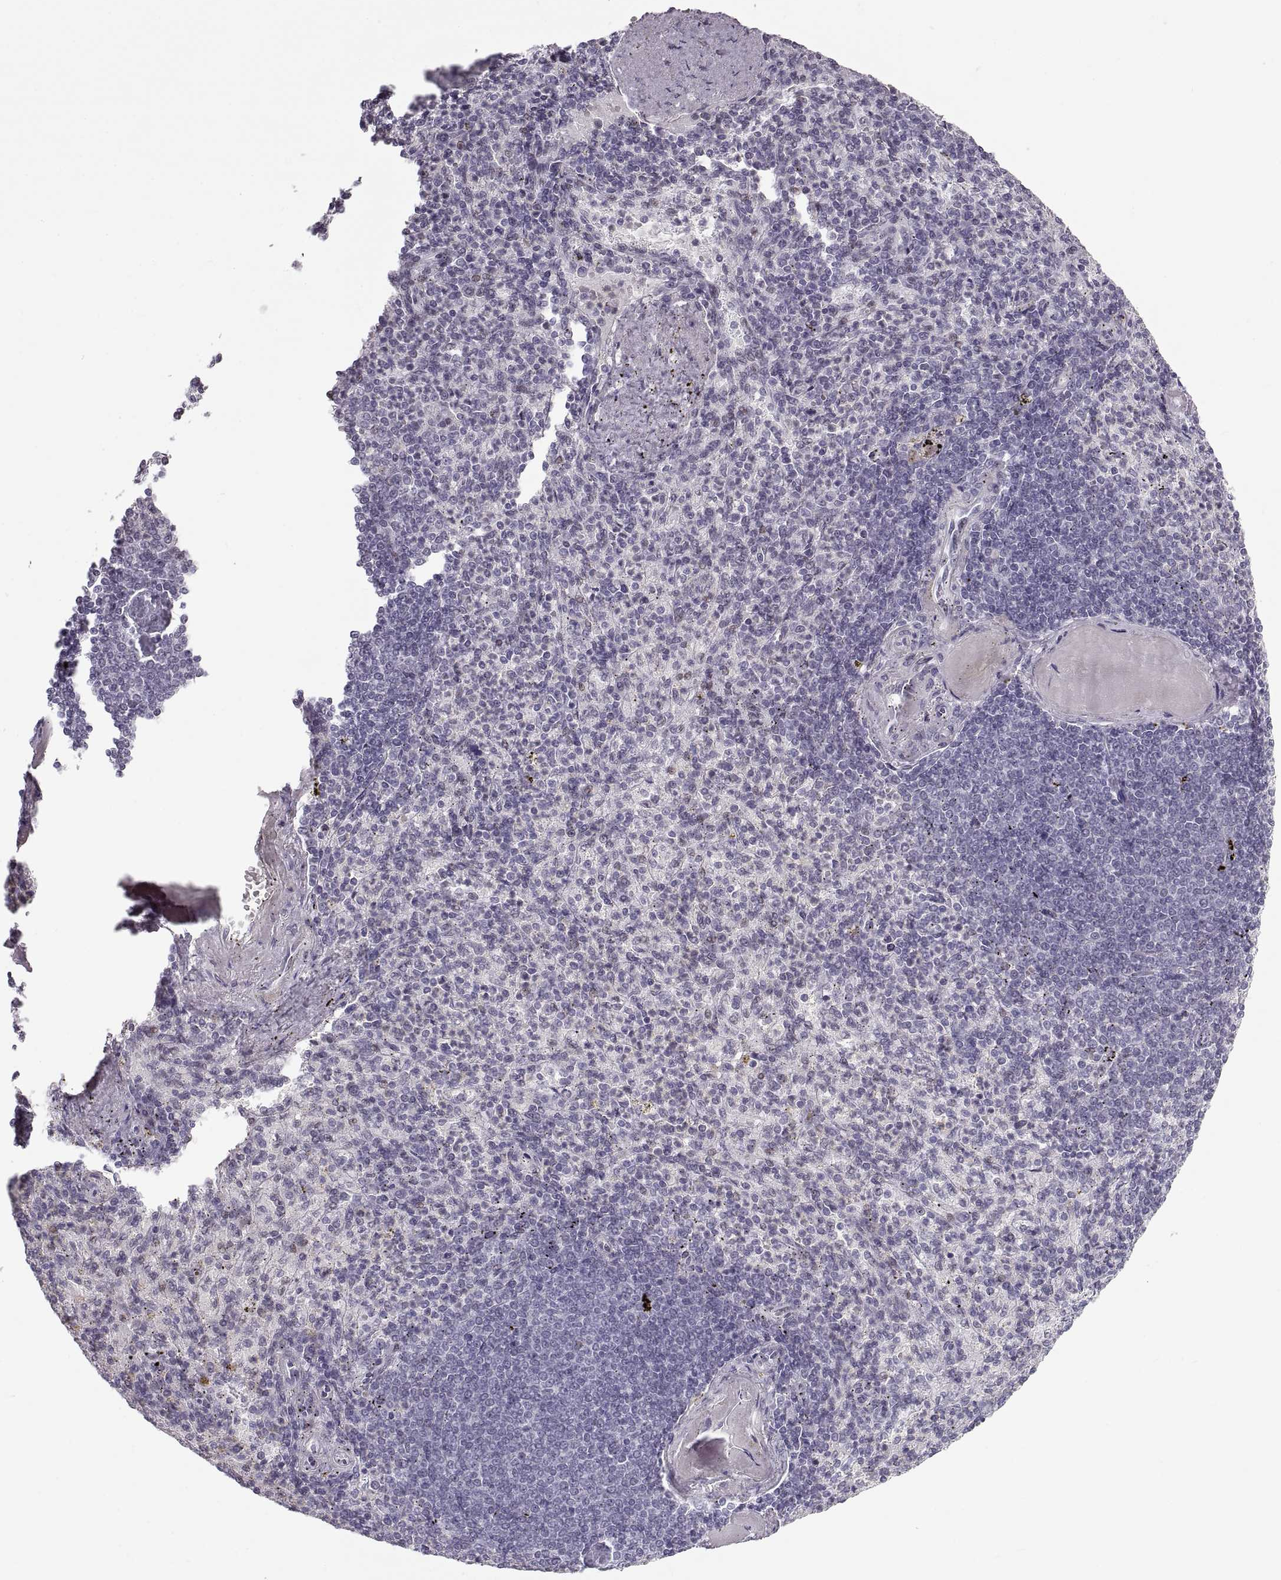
{"staining": {"intensity": "negative", "quantity": "none", "location": "none"}, "tissue": "spleen", "cell_type": "Cells in red pulp", "image_type": "normal", "snomed": [{"axis": "morphology", "description": "Normal tissue, NOS"}, {"axis": "topography", "description": "Spleen"}], "caption": "A photomicrograph of human spleen is negative for staining in cells in red pulp. (Immunohistochemistry (ihc), brightfield microscopy, high magnification).", "gene": "NANOS3", "patient": {"sex": "female", "age": 74}}